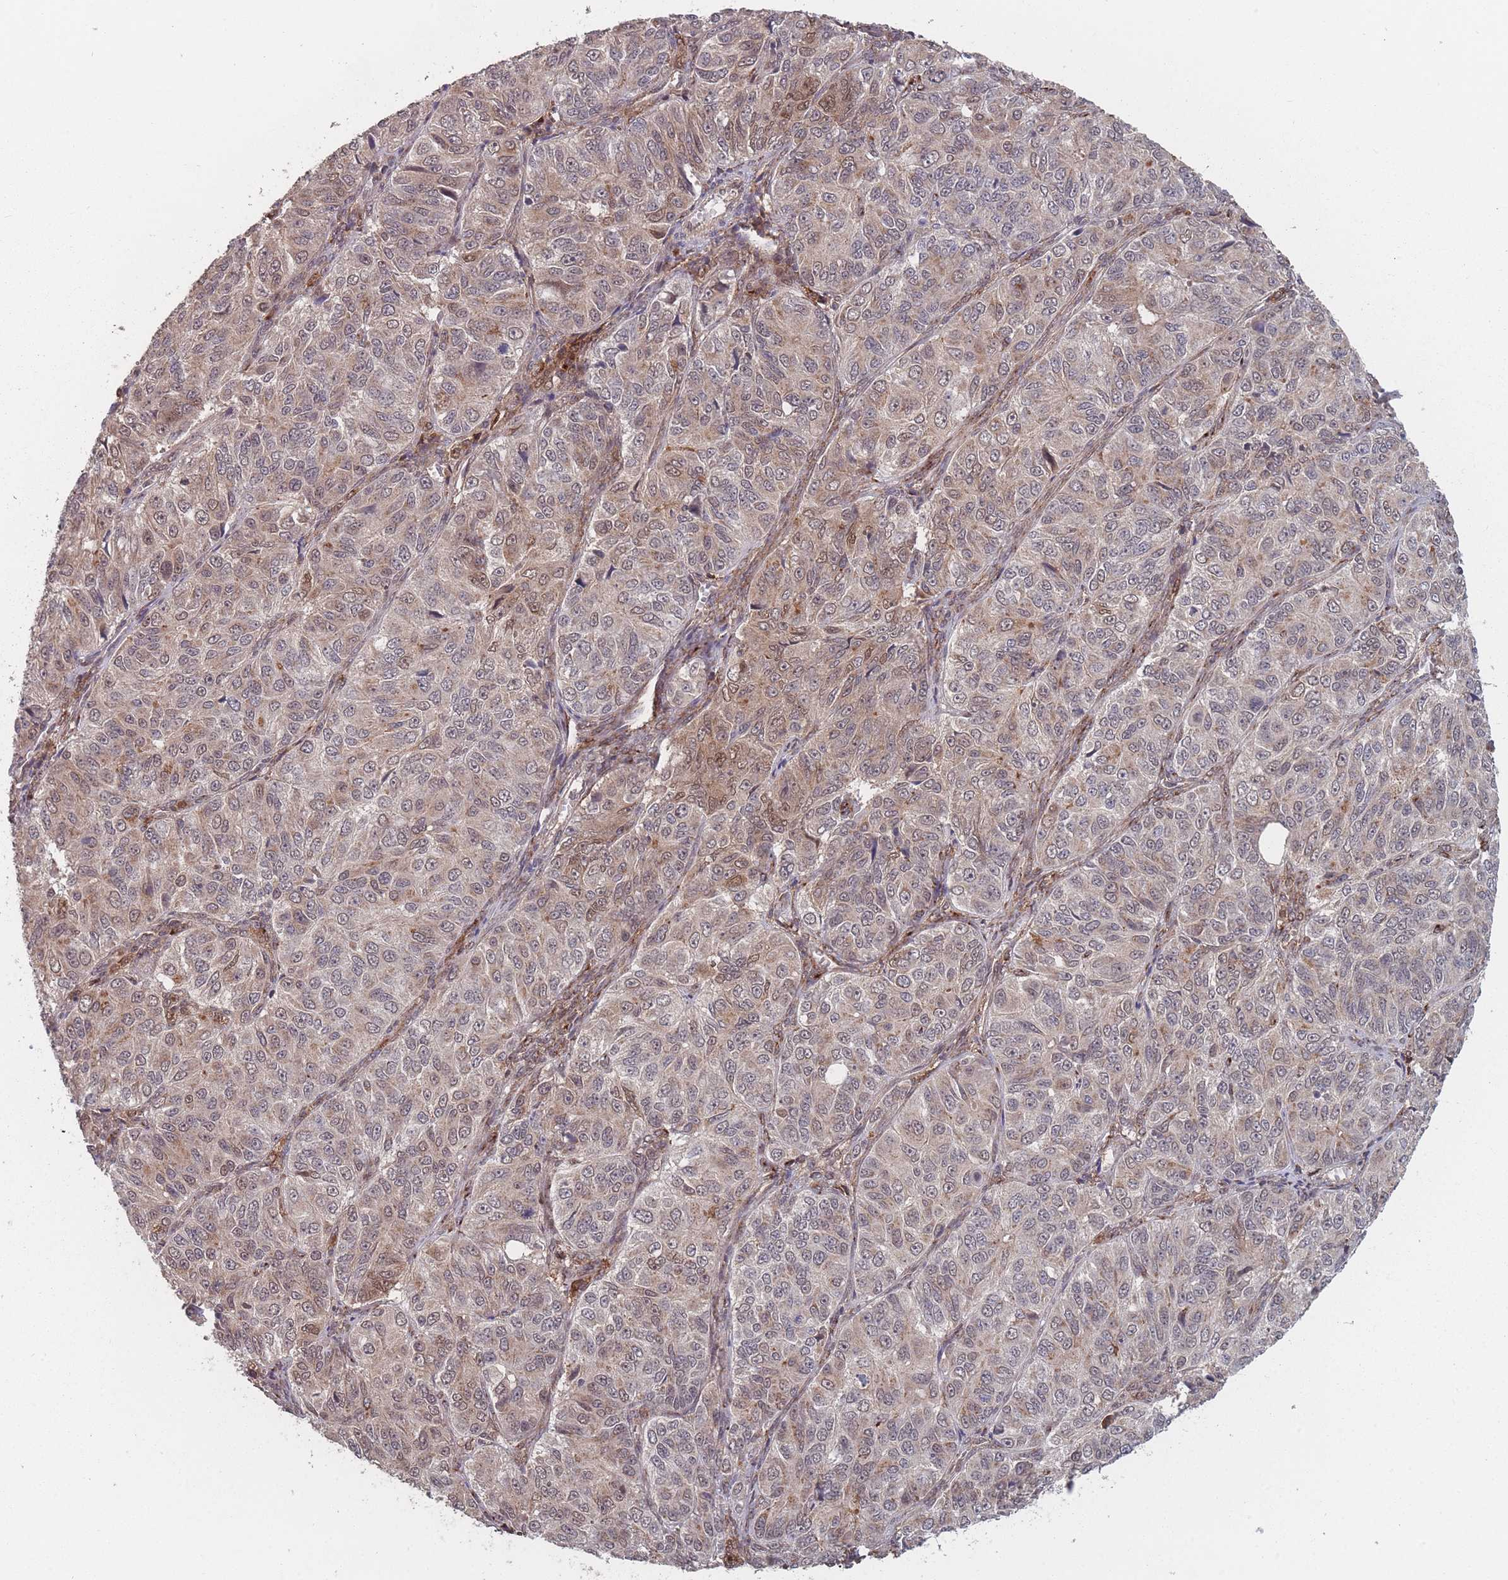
{"staining": {"intensity": "moderate", "quantity": "25%-75%", "location": "cytoplasmic/membranous,nuclear"}, "tissue": "ovarian cancer", "cell_type": "Tumor cells", "image_type": "cancer", "snomed": [{"axis": "morphology", "description": "Carcinoma, endometroid"}, {"axis": "topography", "description": "Ovary"}], "caption": "Brown immunohistochemical staining in human ovarian cancer demonstrates moderate cytoplasmic/membranous and nuclear expression in approximately 25%-75% of tumor cells.", "gene": "CNTRL", "patient": {"sex": "female", "age": 51}}